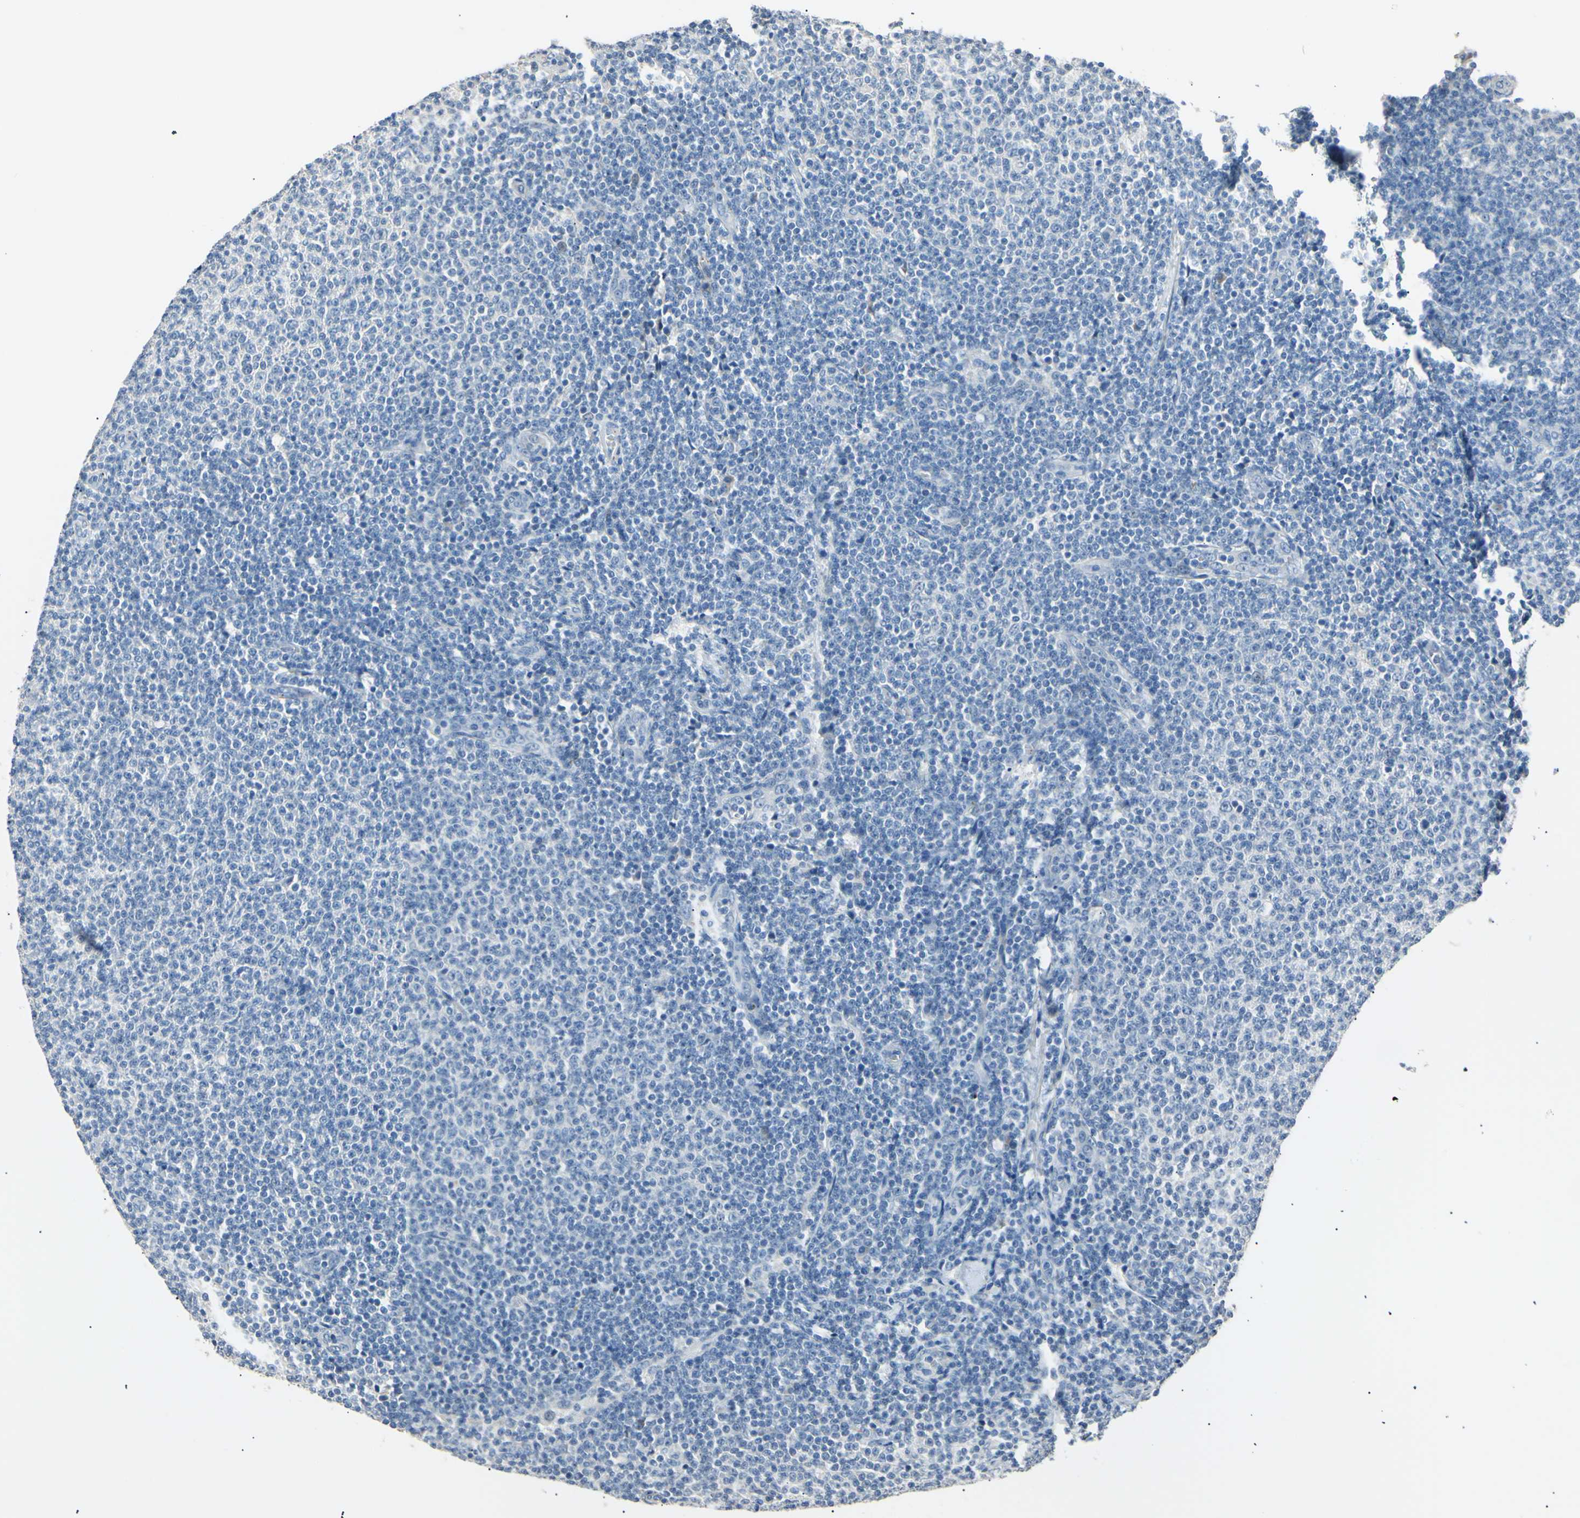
{"staining": {"intensity": "negative", "quantity": "none", "location": "none"}, "tissue": "lymphoma", "cell_type": "Tumor cells", "image_type": "cancer", "snomed": [{"axis": "morphology", "description": "Malignant lymphoma, non-Hodgkin's type, Low grade"}, {"axis": "topography", "description": "Lymph node"}], "caption": "High power microscopy micrograph of an immunohistochemistry (IHC) photomicrograph of malignant lymphoma, non-Hodgkin's type (low-grade), revealing no significant expression in tumor cells. The staining is performed using DAB (3,3'-diaminobenzidine) brown chromogen with nuclei counter-stained in using hematoxylin.", "gene": "LDLR", "patient": {"sex": "male", "age": 66}}